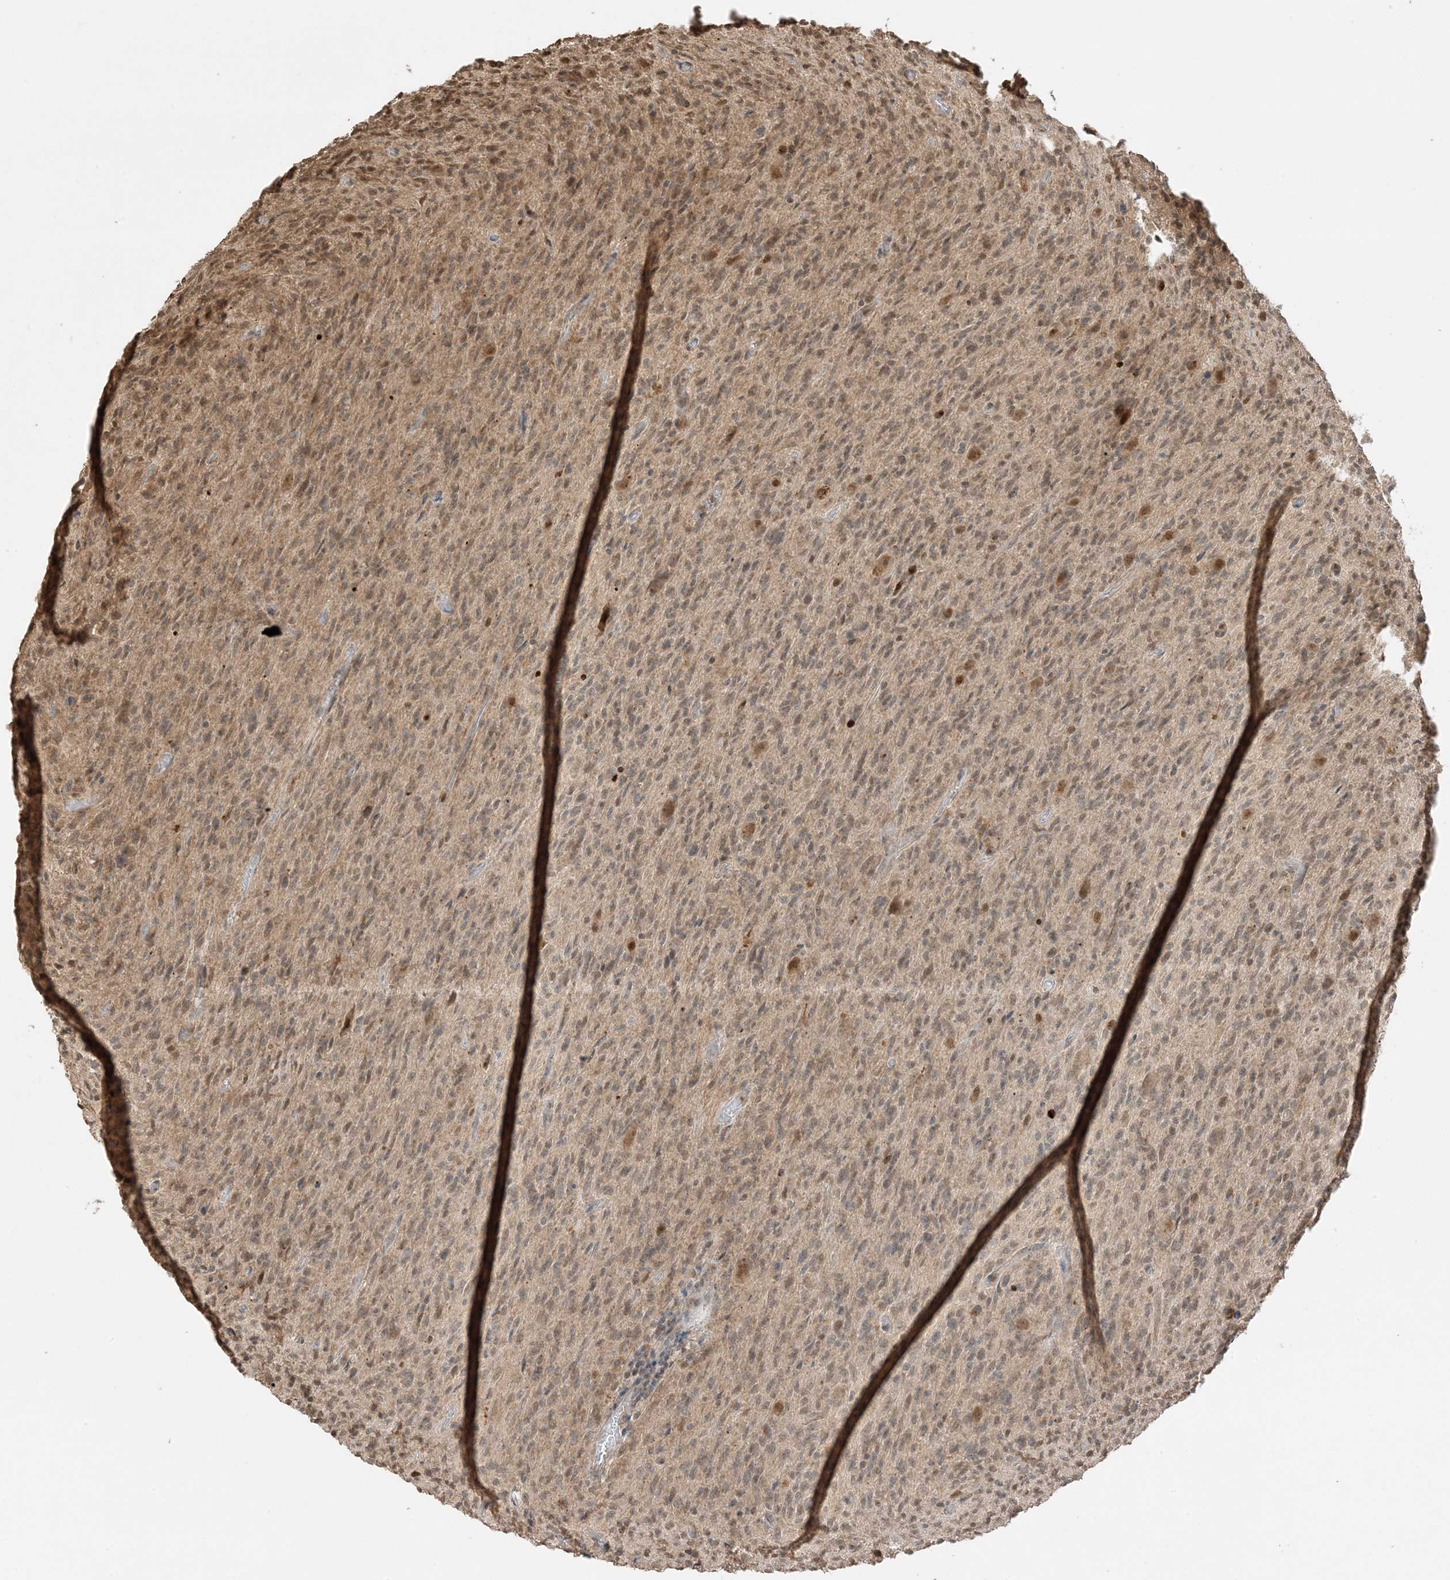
{"staining": {"intensity": "weak", "quantity": ">75%", "location": "nuclear"}, "tissue": "glioma", "cell_type": "Tumor cells", "image_type": "cancer", "snomed": [{"axis": "morphology", "description": "Glioma, malignant, High grade"}, {"axis": "topography", "description": "Brain"}], "caption": "There is low levels of weak nuclear positivity in tumor cells of malignant glioma (high-grade), as demonstrated by immunohistochemical staining (brown color).", "gene": "ZBTB41", "patient": {"sex": "female", "age": 57}}